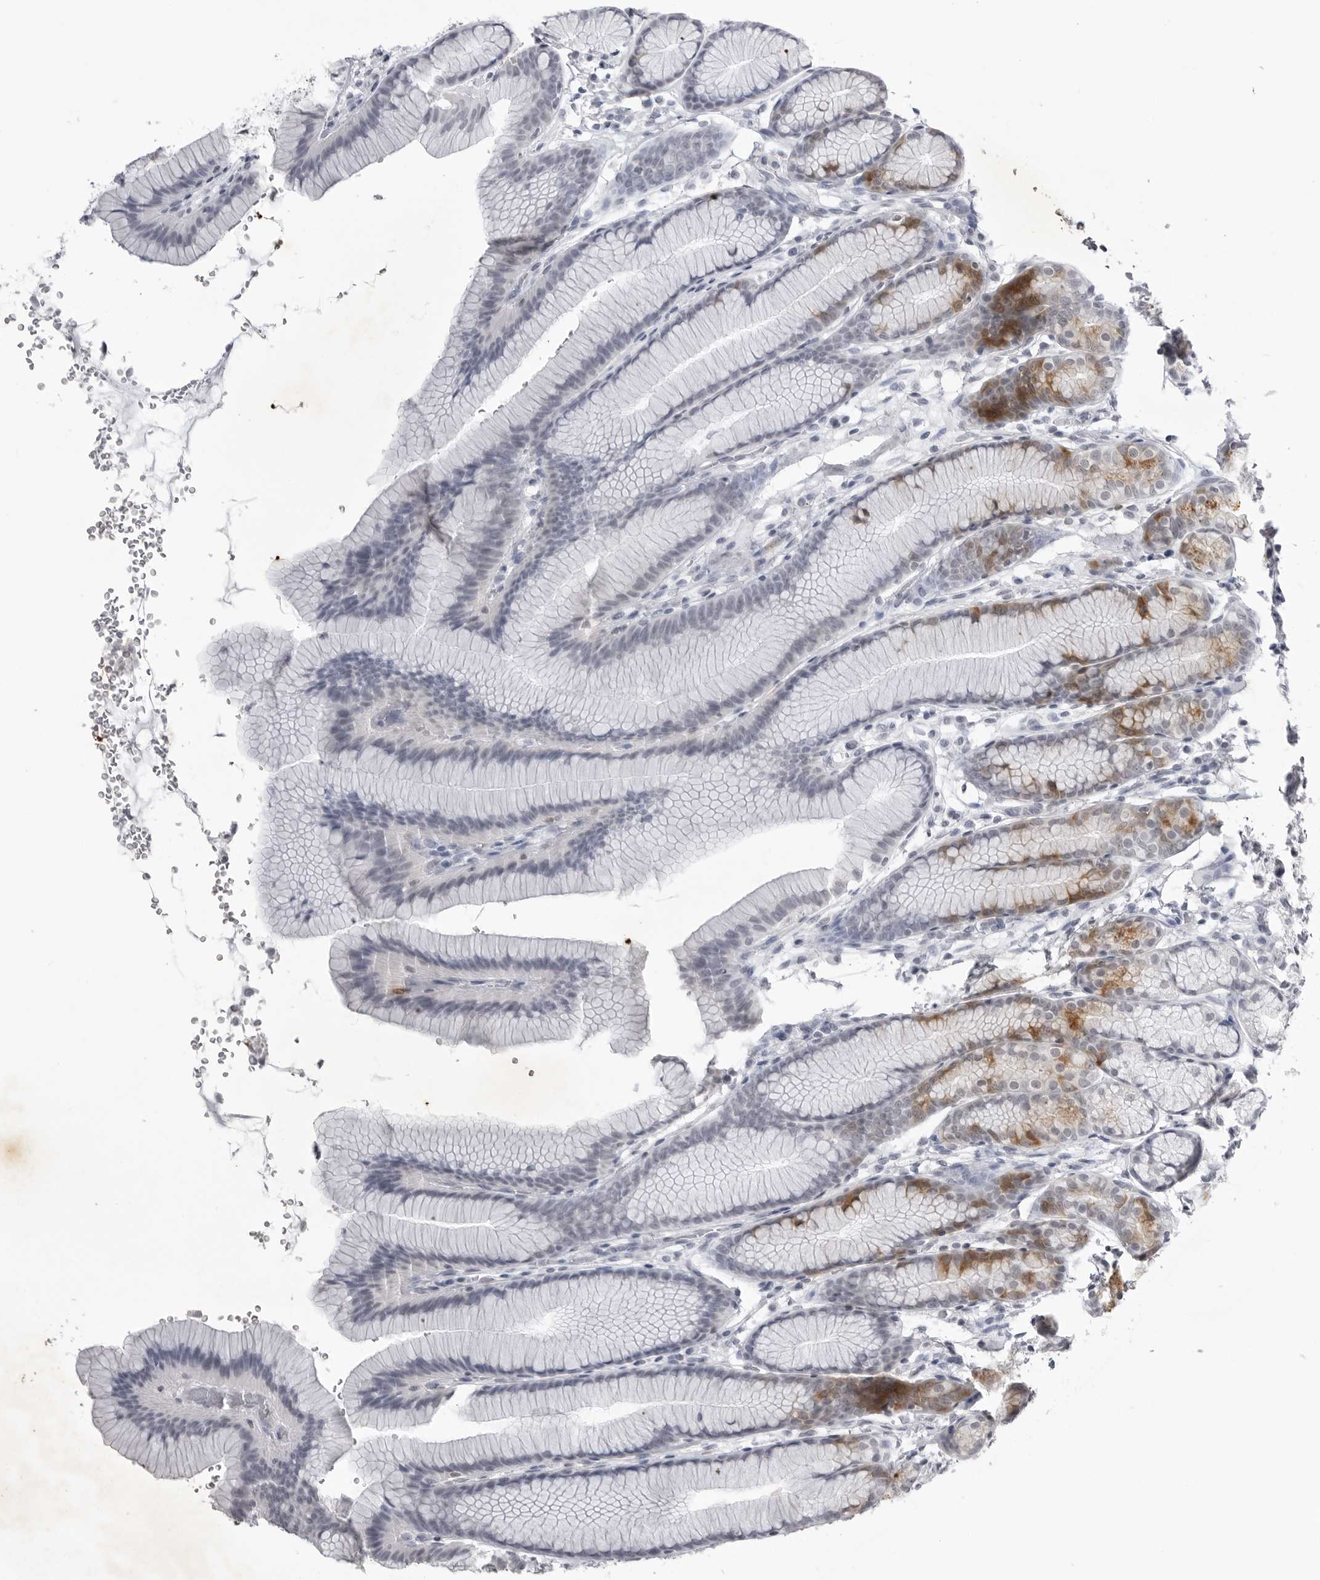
{"staining": {"intensity": "strong", "quantity": "<25%", "location": "cytoplasmic/membranous"}, "tissue": "stomach", "cell_type": "Glandular cells", "image_type": "normal", "snomed": [{"axis": "morphology", "description": "Normal tissue, NOS"}, {"axis": "topography", "description": "Stomach"}], "caption": "About <25% of glandular cells in benign human stomach reveal strong cytoplasmic/membranous protein expression as visualized by brown immunohistochemical staining.", "gene": "RRM1", "patient": {"sex": "male", "age": 42}}